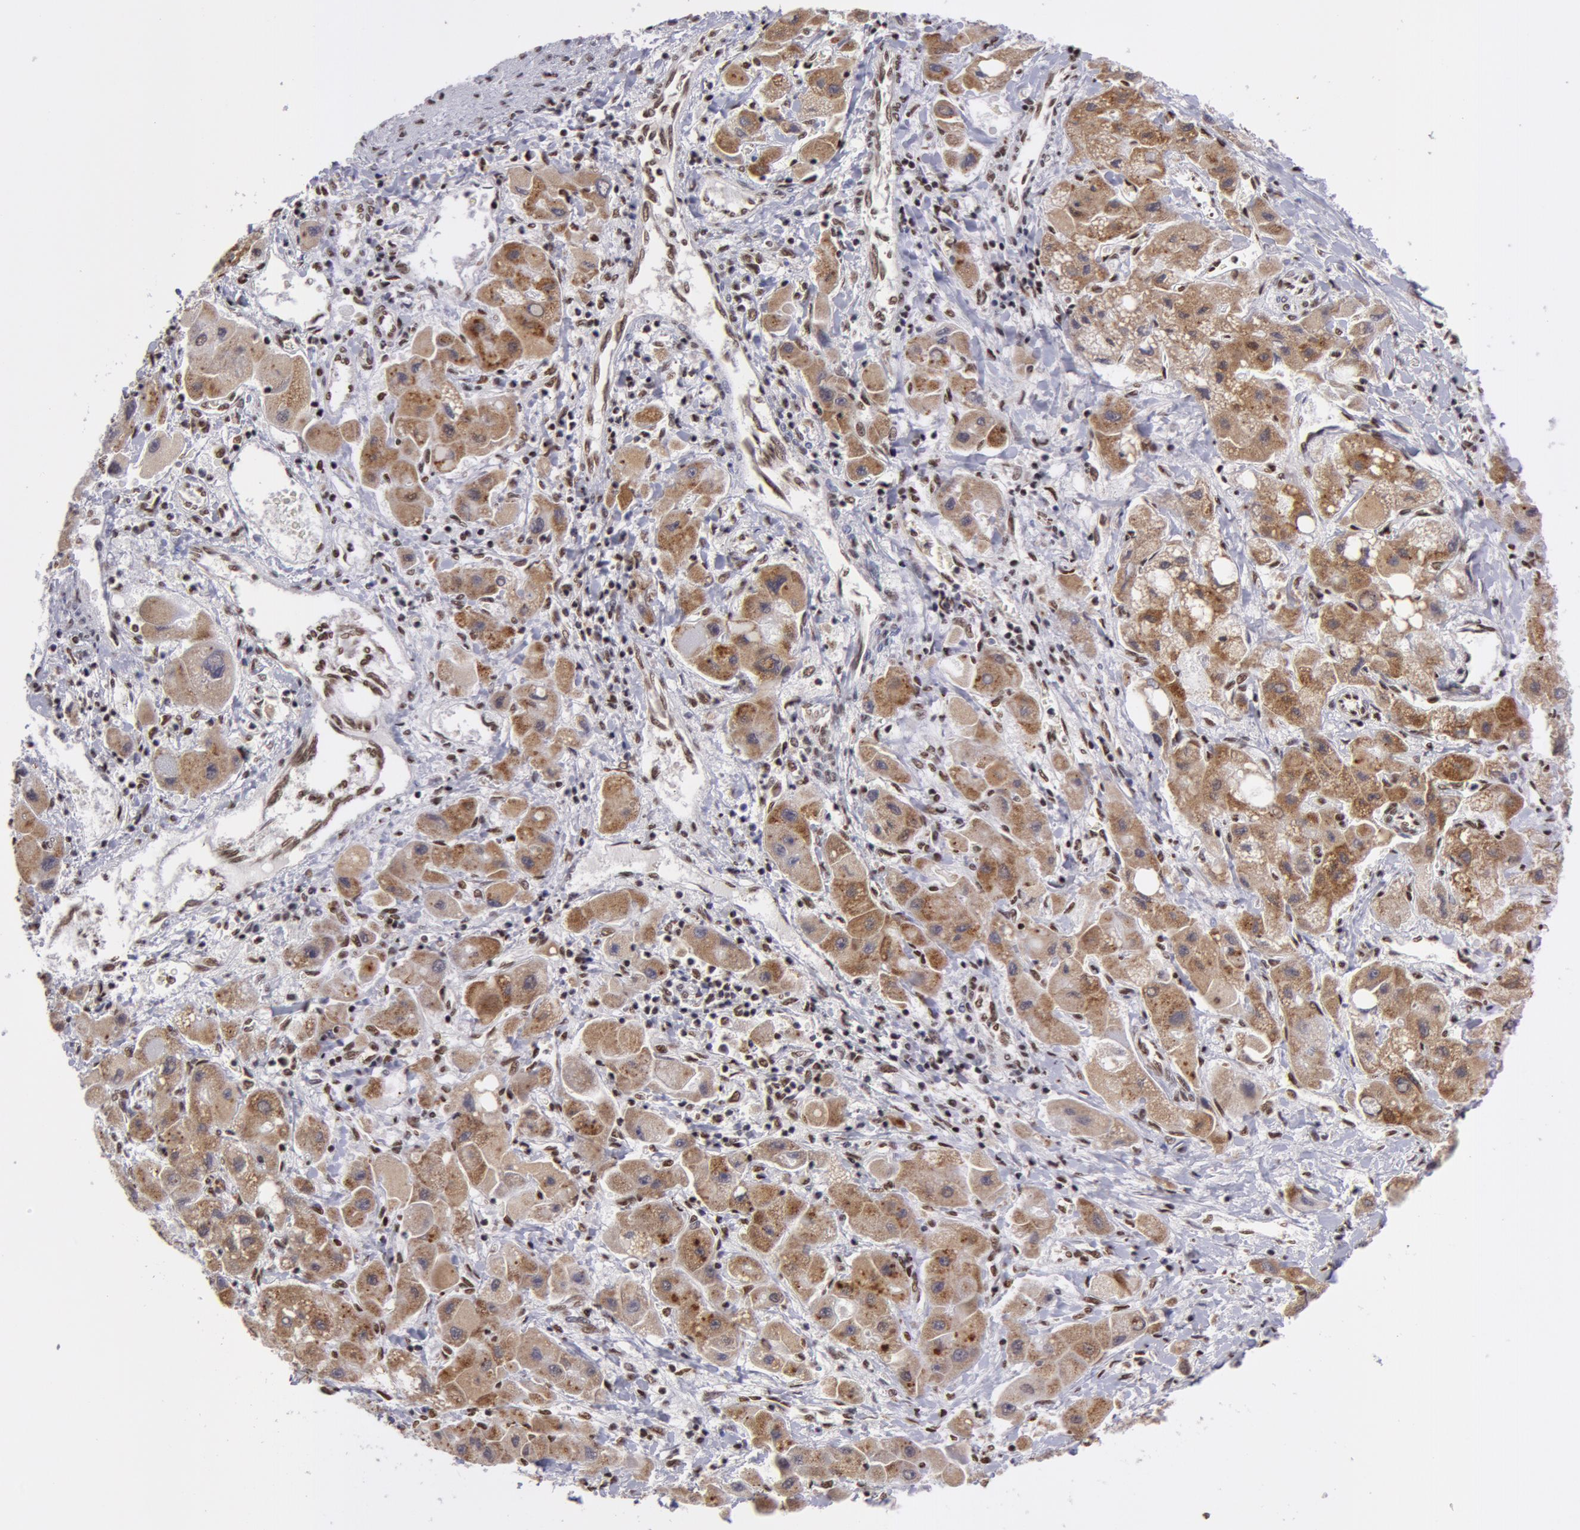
{"staining": {"intensity": "strong", "quantity": ">75%", "location": "cytoplasmic/membranous,nuclear"}, "tissue": "liver cancer", "cell_type": "Tumor cells", "image_type": "cancer", "snomed": [{"axis": "morphology", "description": "Carcinoma, Hepatocellular, NOS"}, {"axis": "topography", "description": "Liver"}], "caption": "Protein expression analysis of hepatocellular carcinoma (liver) reveals strong cytoplasmic/membranous and nuclear positivity in approximately >75% of tumor cells.", "gene": "VRTN", "patient": {"sex": "male", "age": 24}}